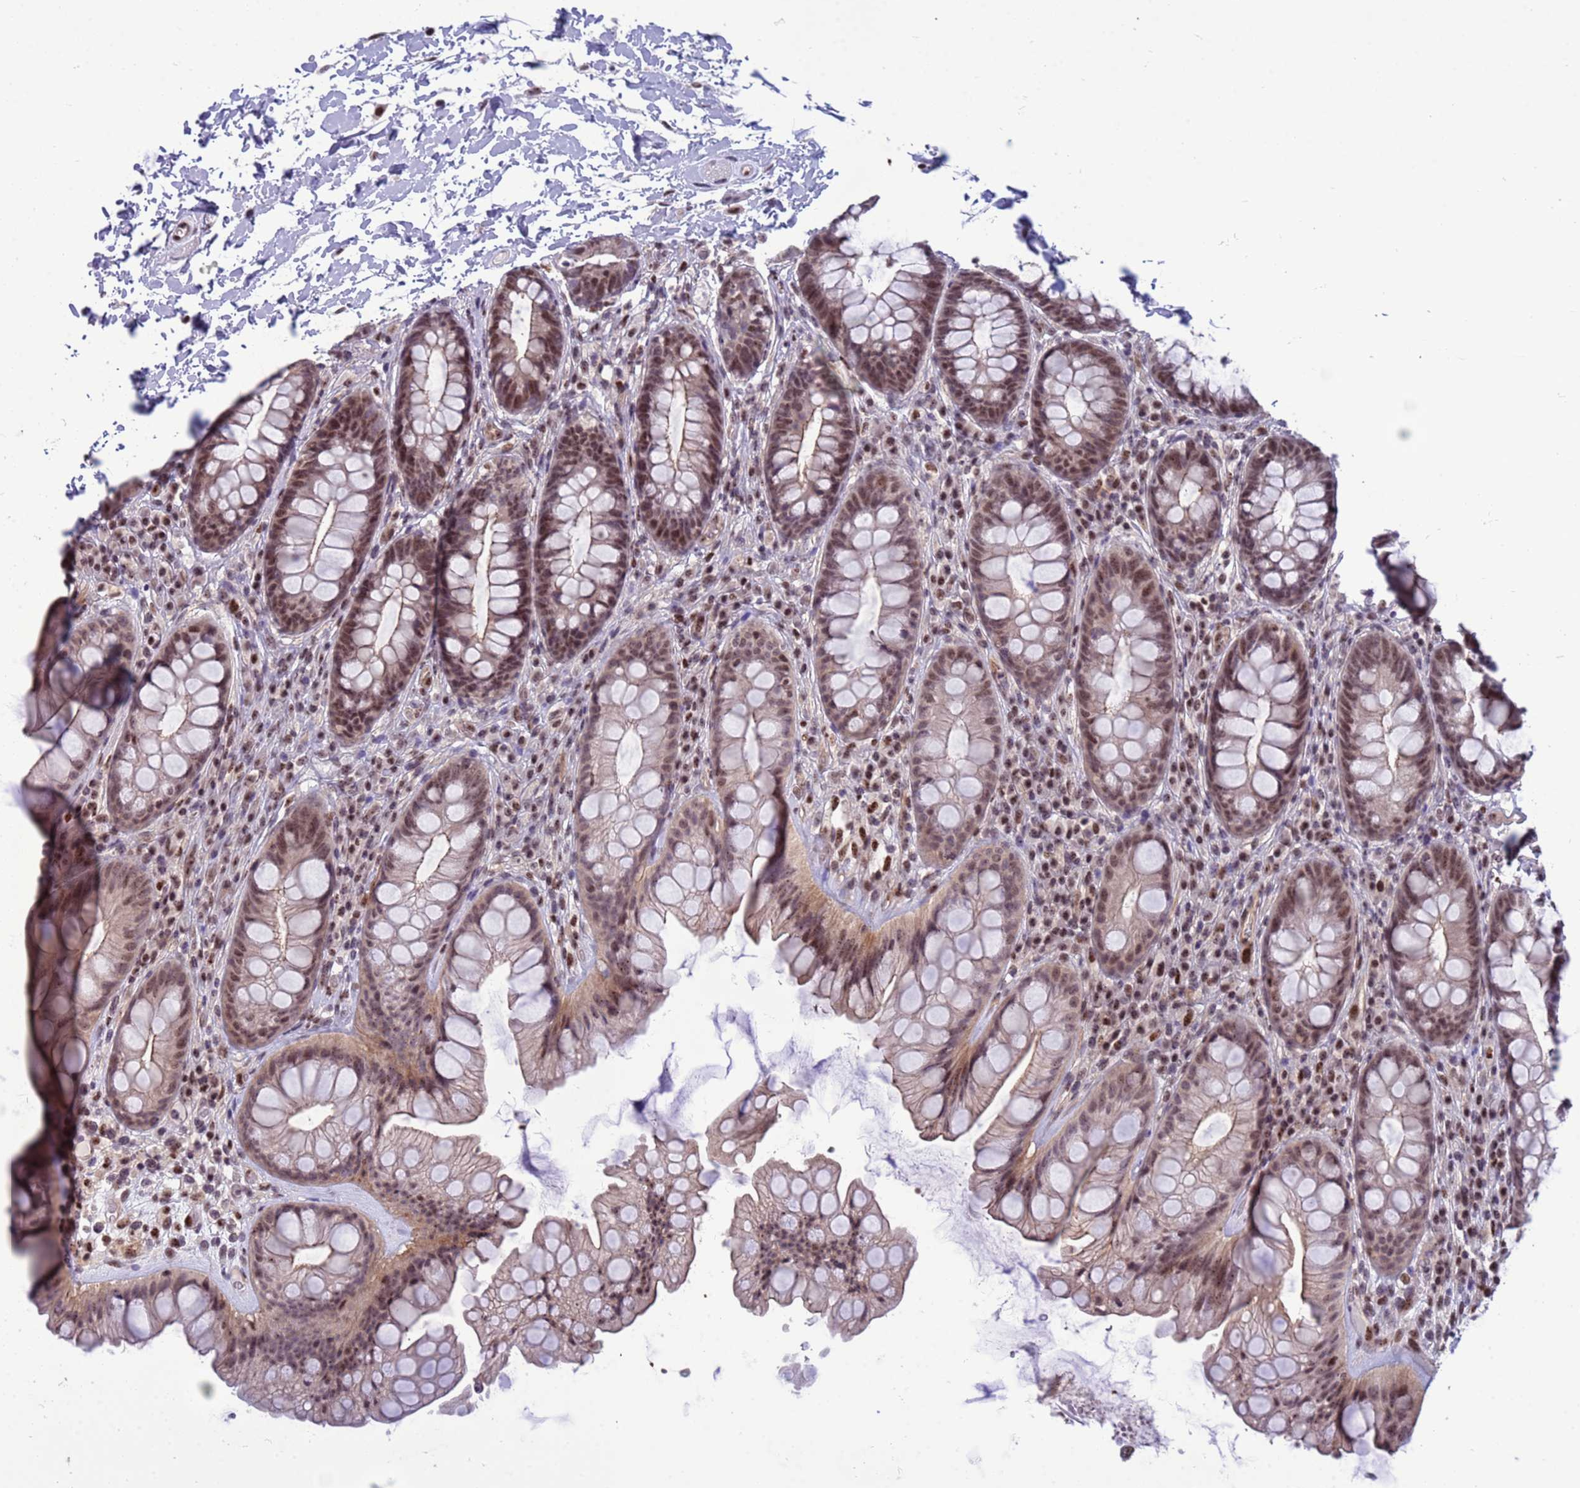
{"staining": {"intensity": "moderate", "quantity": ">75%", "location": "cytoplasmic/membranous,nuclear"}, "tissue": "rectum", "cell_type": "Glandular cells", "image_type": "normal", "snomed": [{"axis": "morphology", "description": "Normal tissue, NOS"}, {"axis": "topography", "description": "Rectum"}], "caption": "Immunohistochemistry micrograph of normal rectum stained for a protein (brown), which displays medium levels of moderate cytoplasmic/membranous,nuclear expression in approximately >75% of glandular cells.", "gene": "NSL1", "patient": {"sex": "male", "age": 74}}